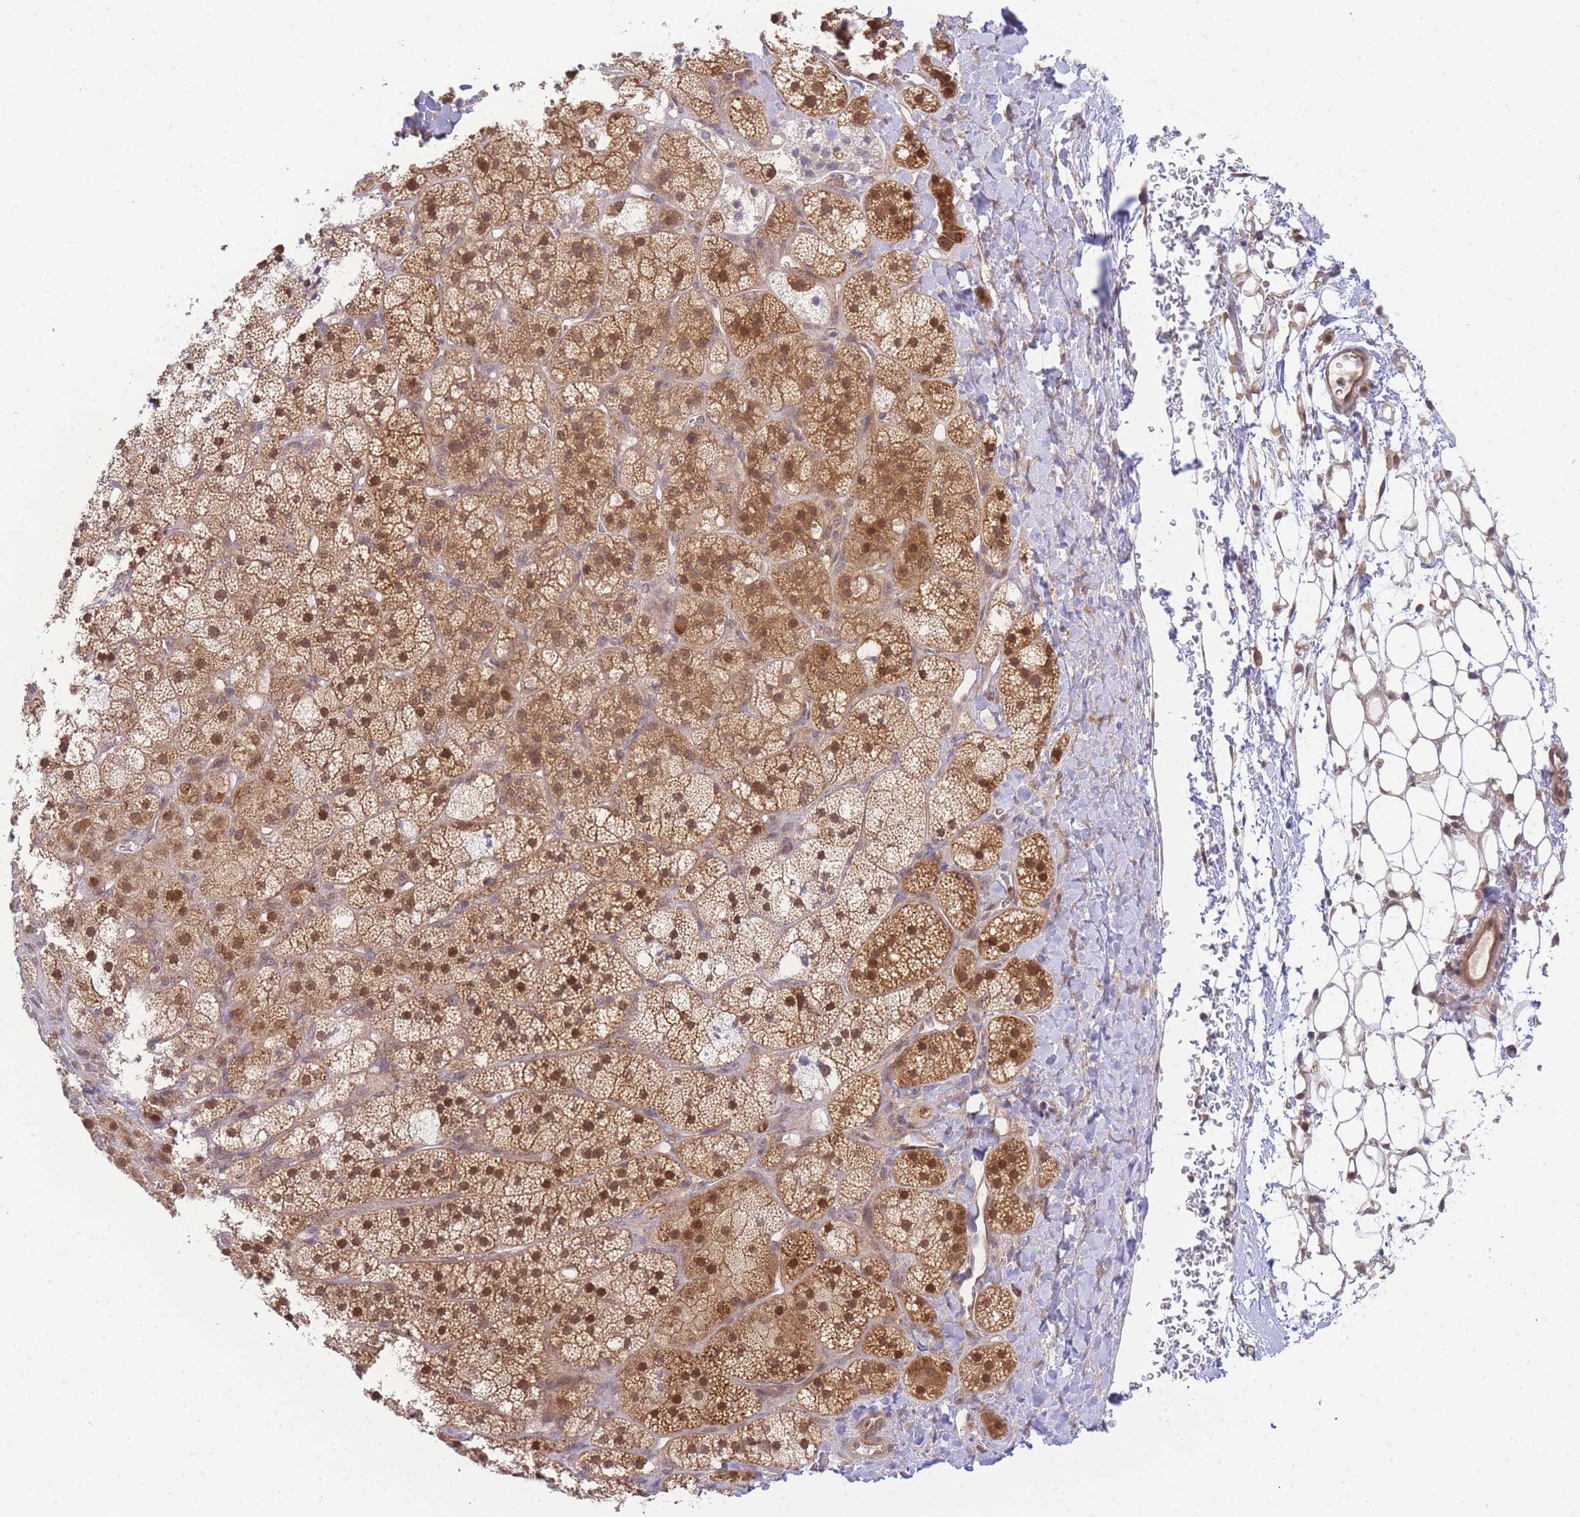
{"staining": {"intensity": "moderate", "quantity": ">75%", "location": "cytoplasmic/membranous,nuclear"}, "tissue": "adrenal gland", "cell_type": "Glandular cells", "image_type": "normal", "snomed": [{"axis": "morphology", "description": "Normal tissue, NOS"}, {"axis": "topography", "description": "Adrenal gland"}], "caption": "Protein expression analysis of benign human adrenal gland reveals moderate cytoplasmic/membranous,nuclear expression in about >75% of glandular cells. (DAB (3,3'-diaminobenzidine) IHC with brightfield microscopy, high magnification).", "gene": "KIAA1191", "patient": {"sex": "male", "age": 61}}